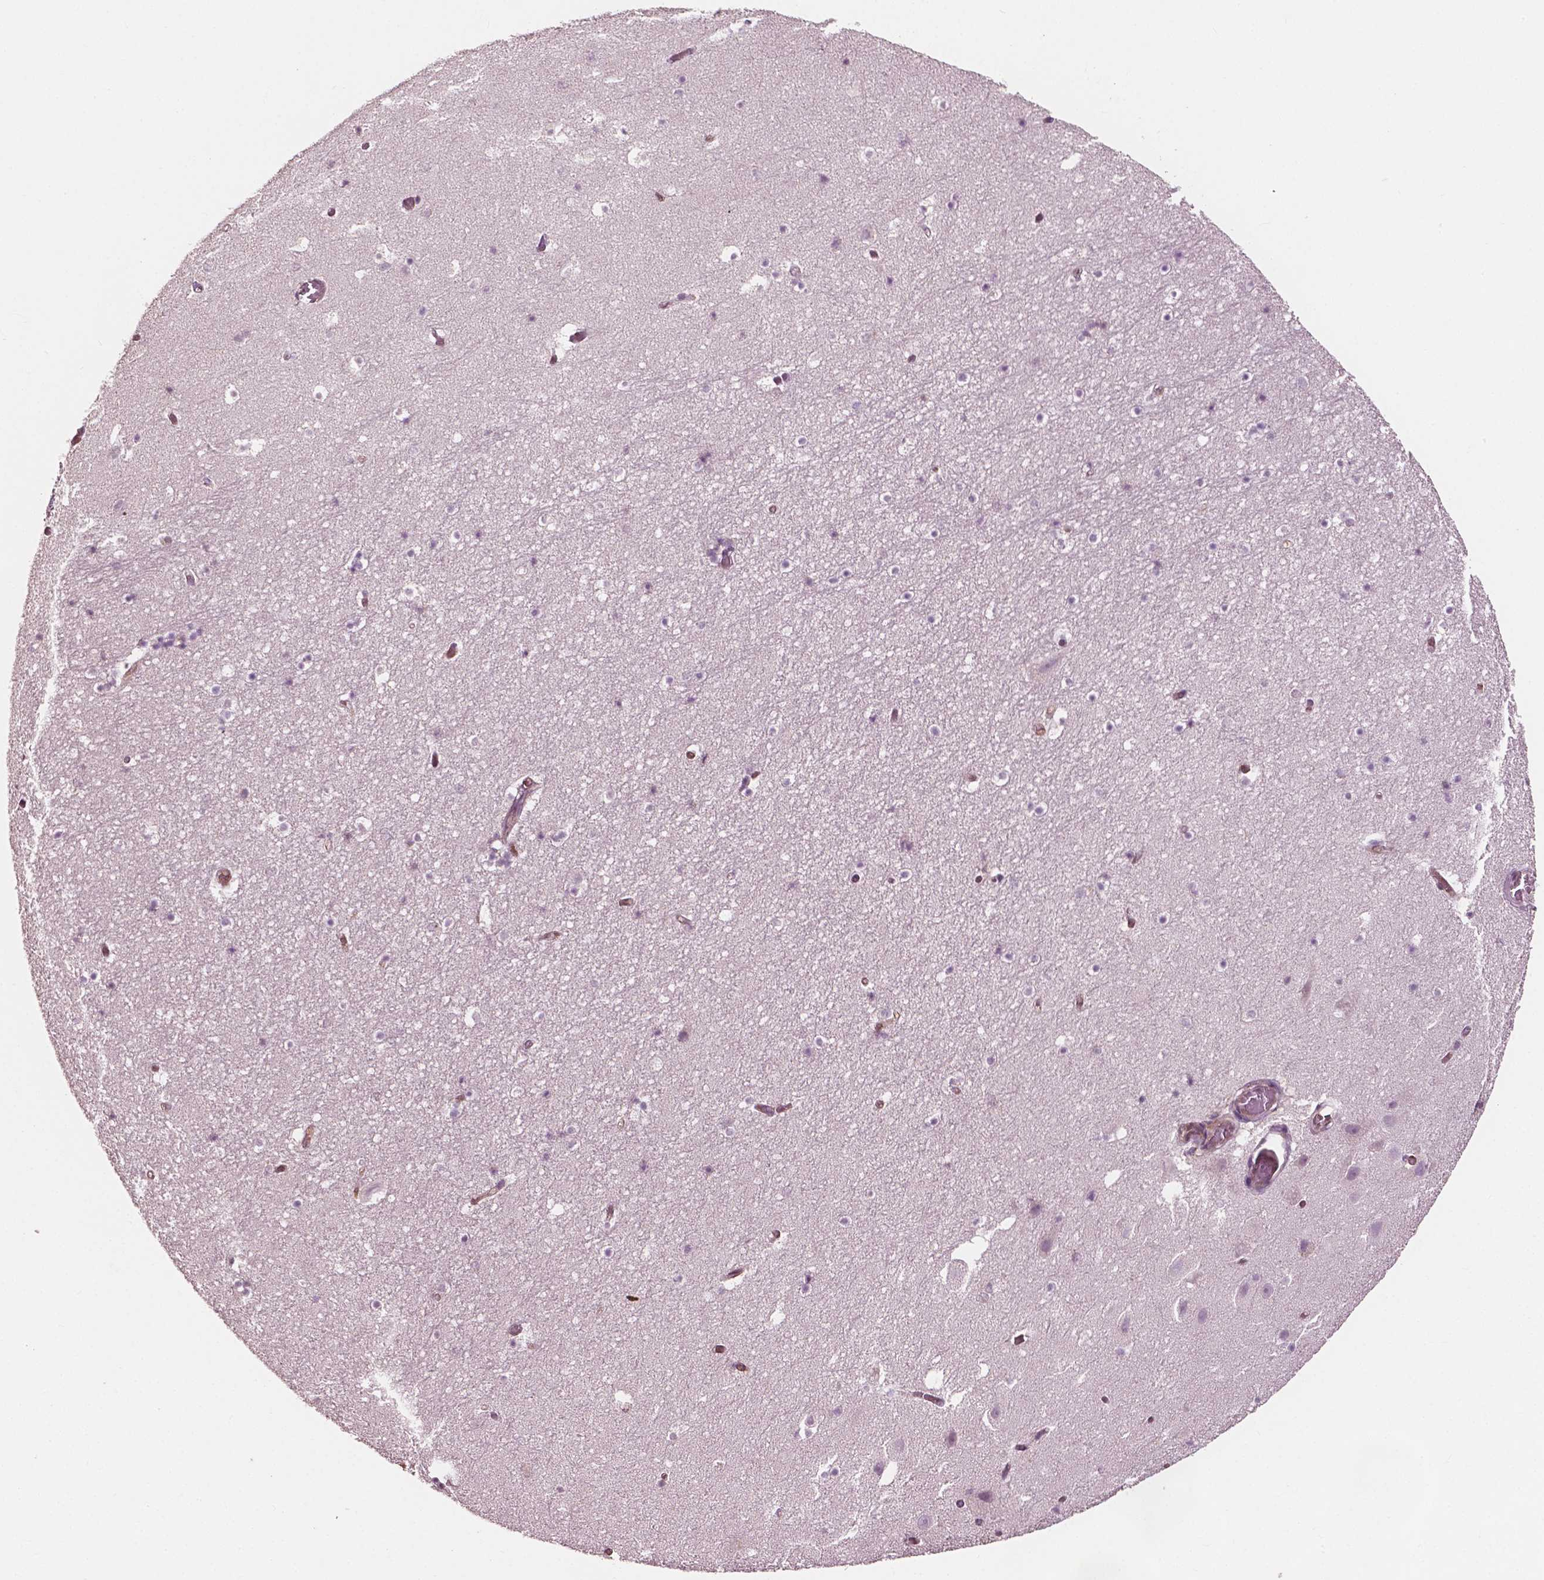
{"staining": {"intensity": "negative", "quantity": "none", "location": "none"}, "tissue": "hippocampus", "cell_type": "Glial cells", "image_type": "normal", "snomed": [{"axis": "morphology", "description": "Normal tissue, NOS"}, {"axis": "topography", "description": "Hippocampus"}], "caption": "Immunohistochemistry photomicrograph of normal hippocampus stained for a protein (brown), which exhibits no staining in glial cells.", "gene": "MCL1", "patient": {"sex": "male", "age": 26}}